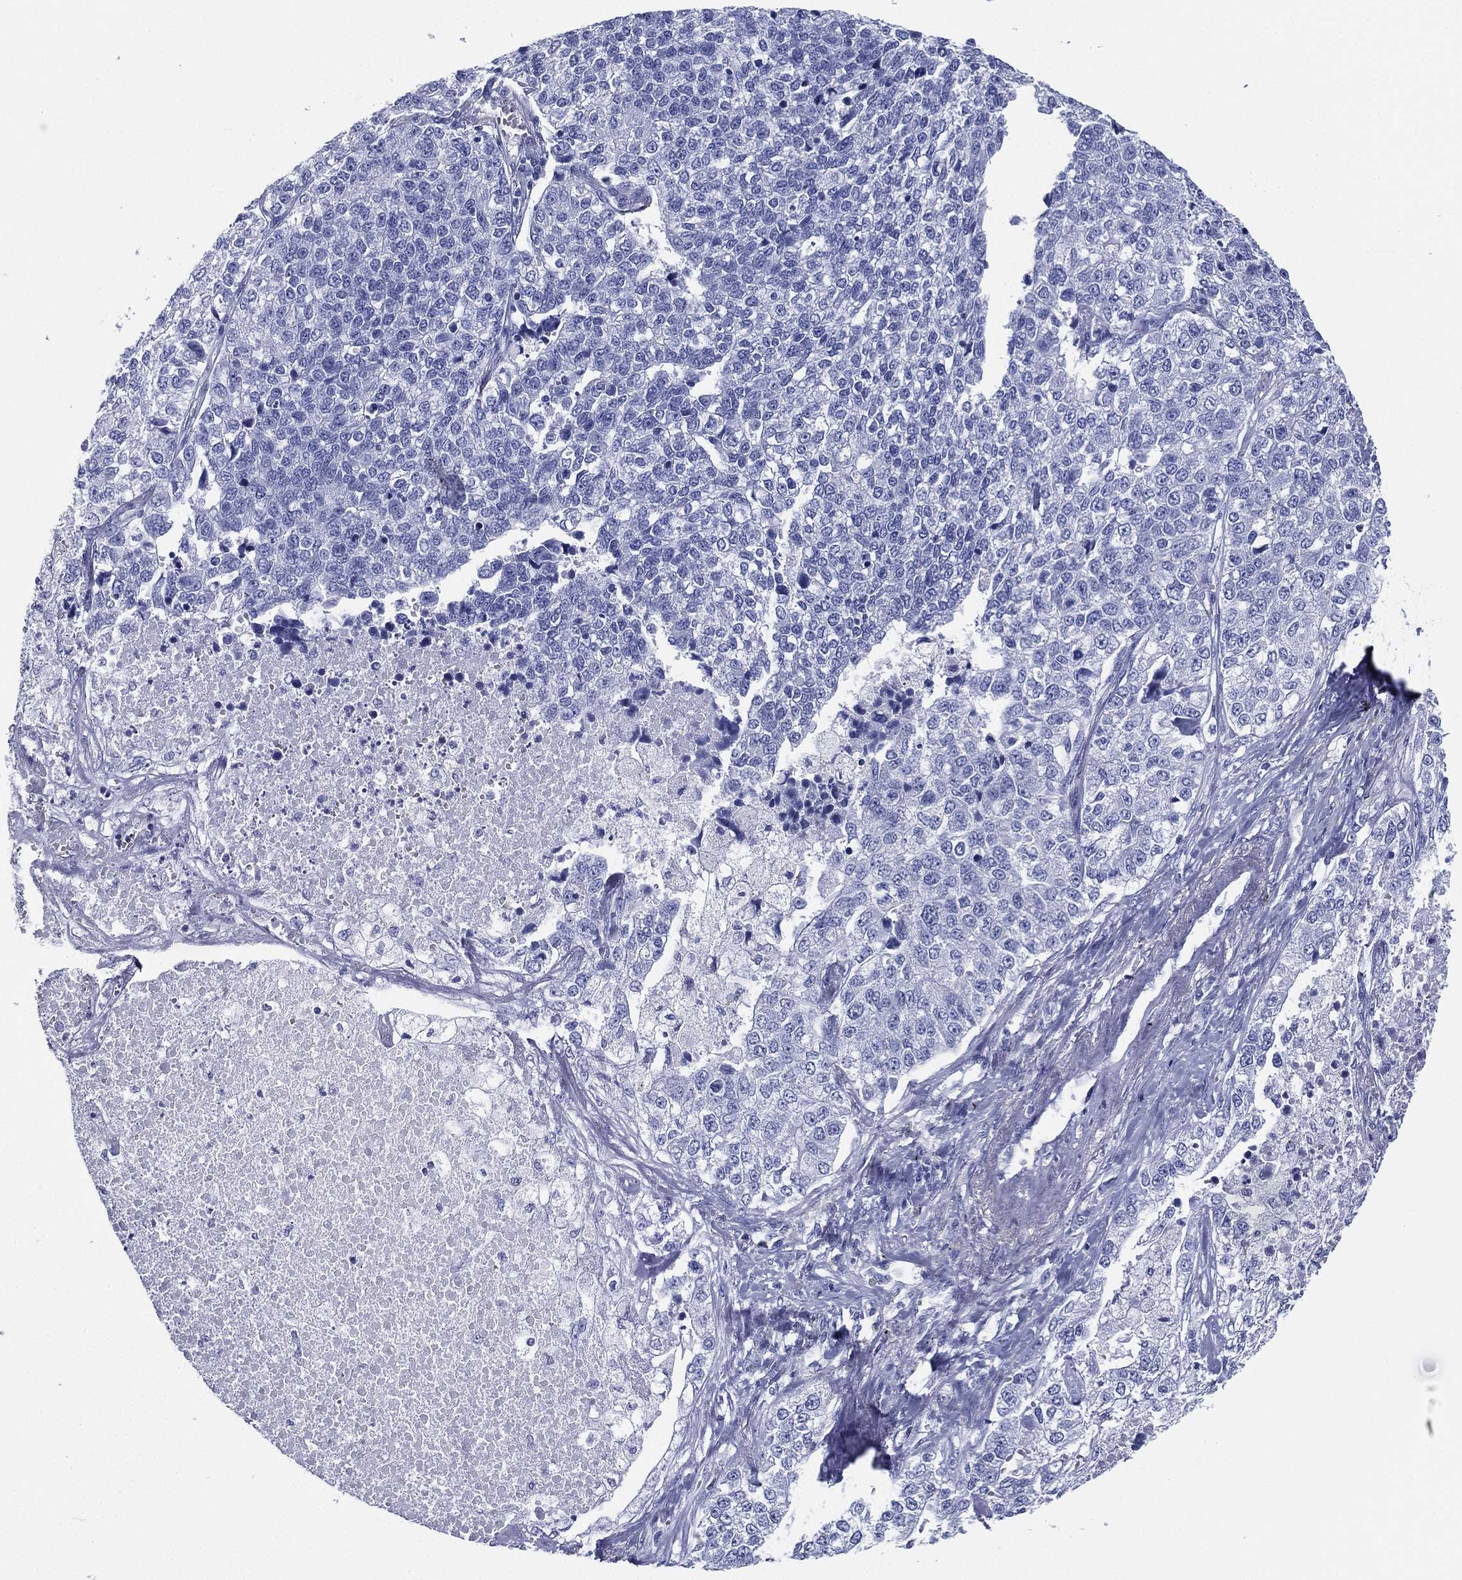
{"staining": {"intensity": "negative", "quantity": "none", "location": "none"}, "tissue": "lung cancer", "cell_type": "Tumor cells", "image_type": "cancer", "snomed": [{"axis": "morphology", "description": "Adenocarcinoma, NOS"}, {"axis": "topography", "description": "Lung"}], "caption": "Tumor cells are negative for brown protein staining in lung cancer.", "gene": "RSPH4A", "patient": {"sex": "male", "age": 49}}